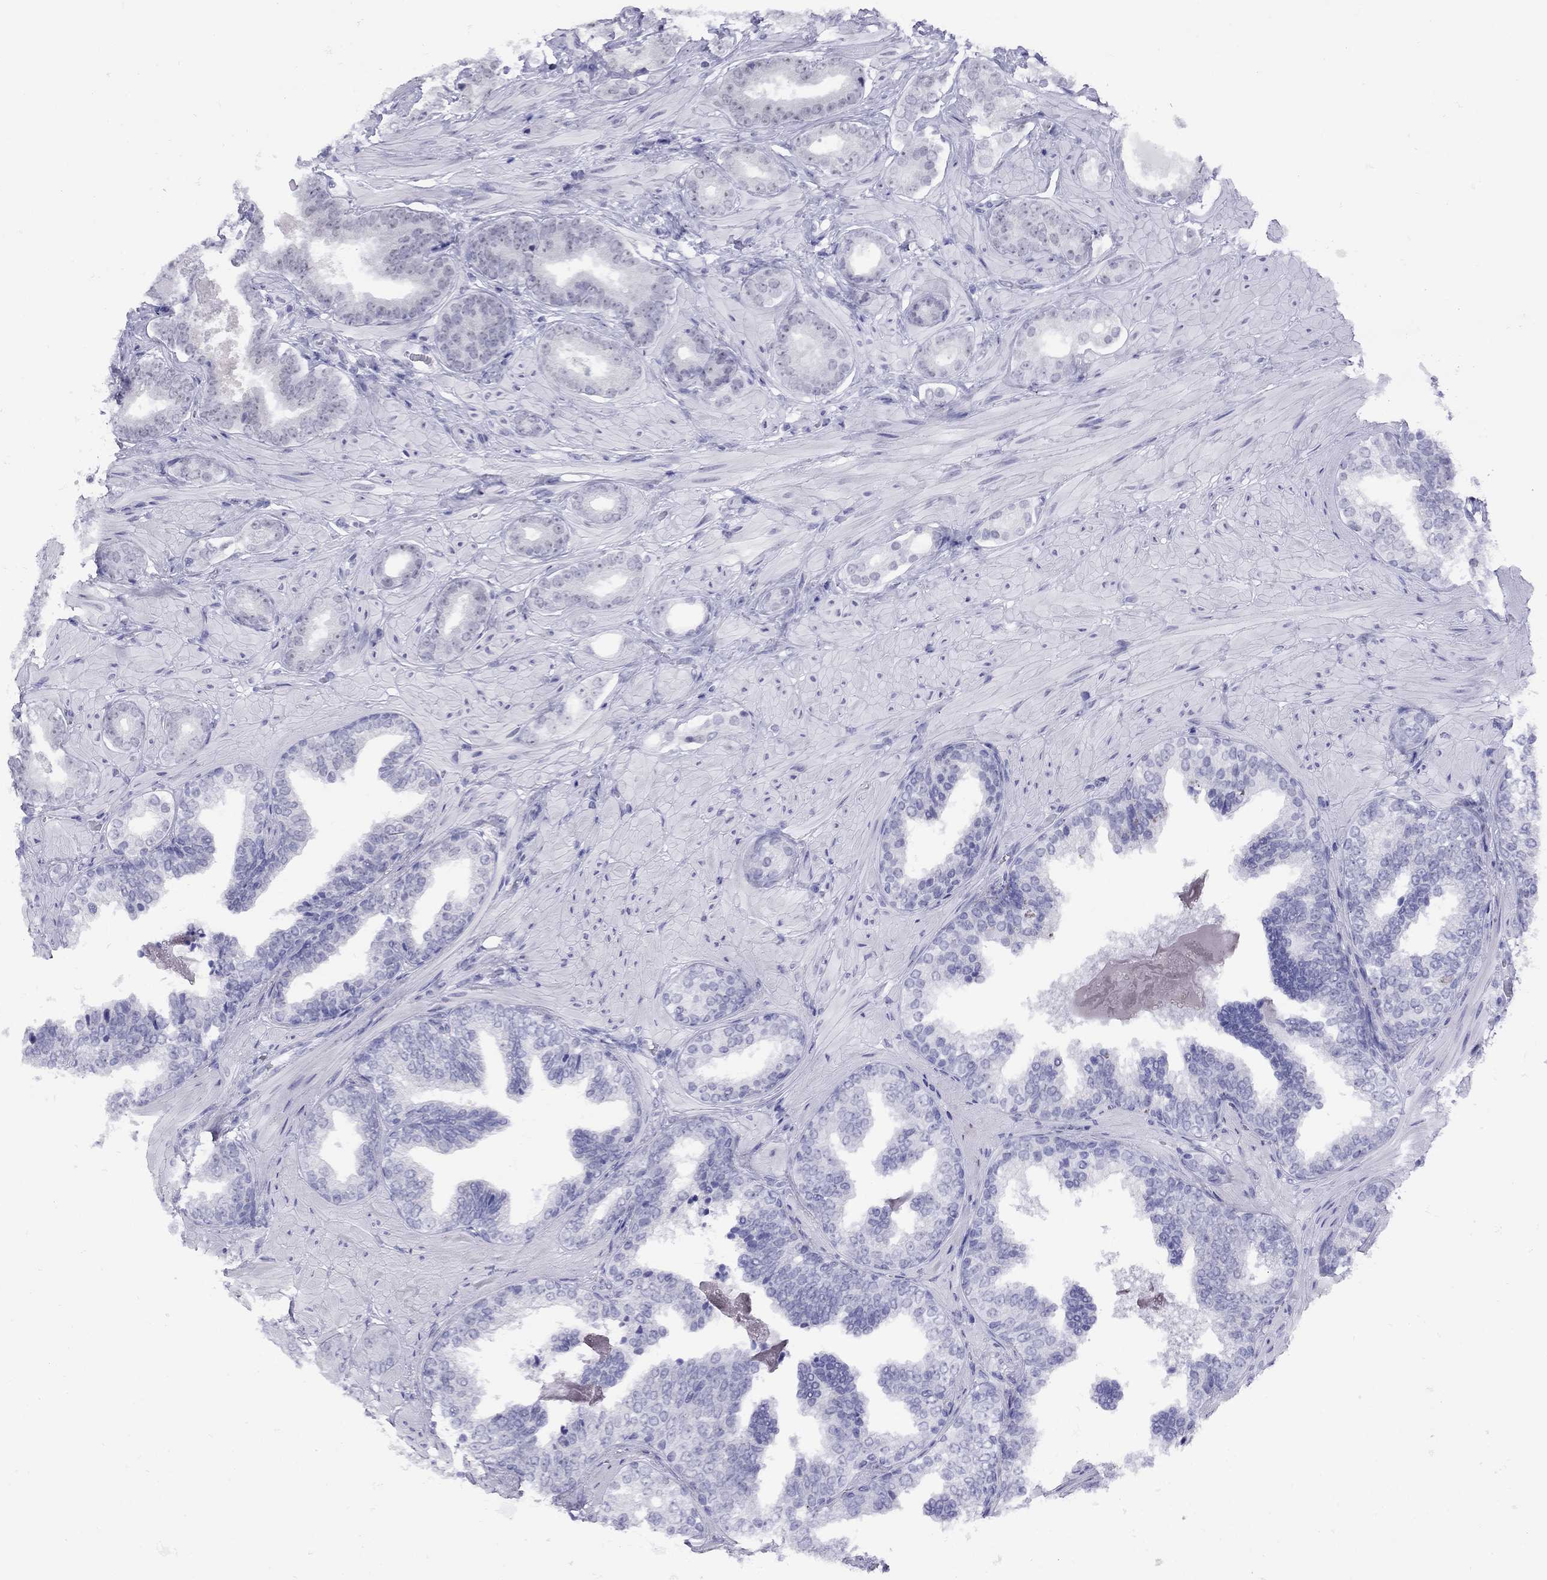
{"staining": {"intensity": "negative", "quantity": "none", "location": "none"}, "tissue": "prostate cancer", "cell_type": "Tumor cells", "image_type": "cancer", "snomed": [{"axis": "morphology", "description": "Adenocarcinoma, Low grade"}, {"axis": "topography", "description": "Prostate"}], "caption": "DAB immunohistochemical staining of human adenocarcinoma (low-grade) (prostate) demonstrates no significant expression in tumor cells. Nuclei are stained in blue.", "gene": "LYAR", "patient": {"sex": "male", "age": 60}}